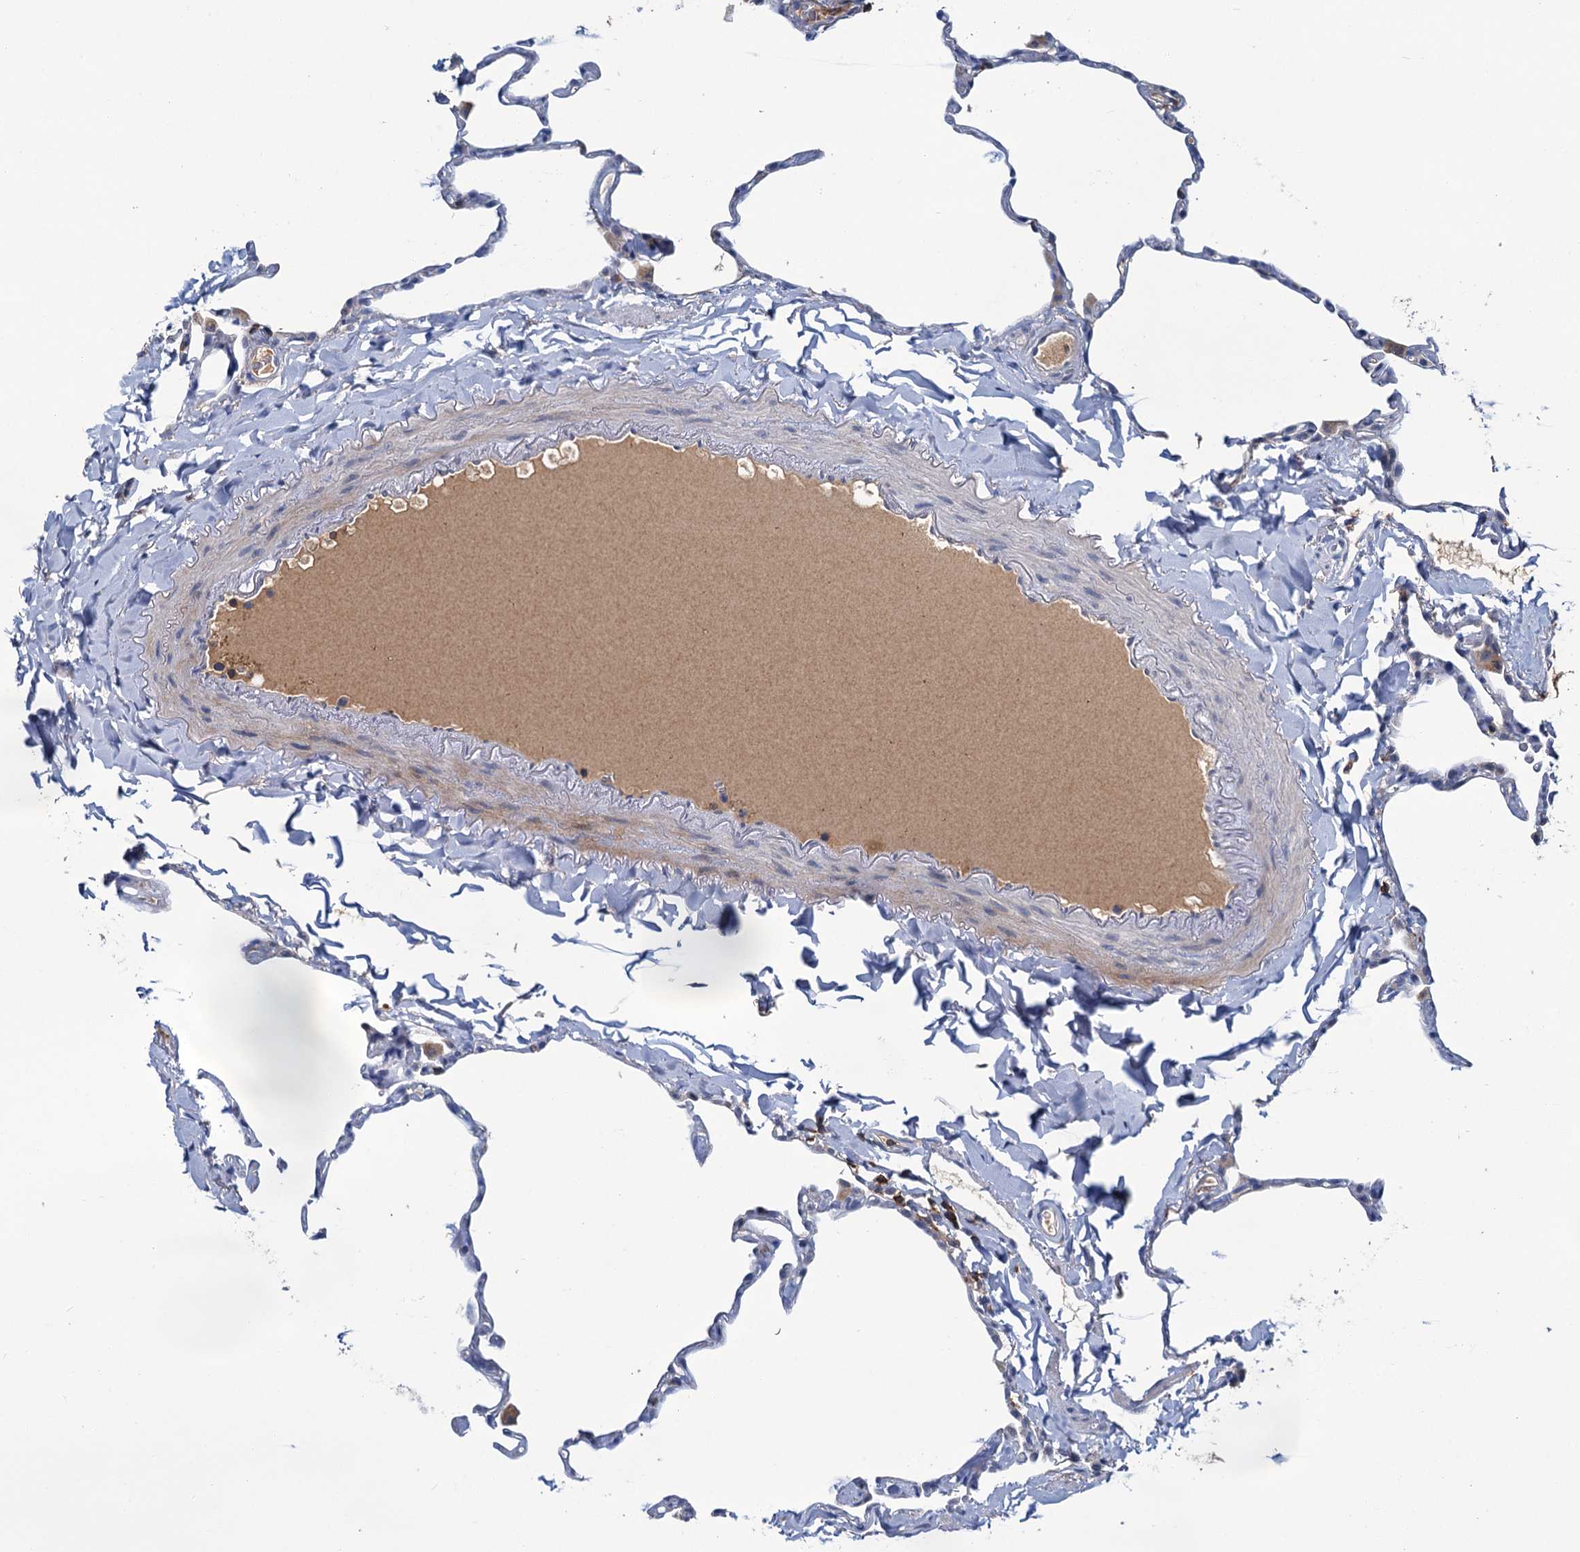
{"staining": {"intensity": "negative", "quantity": "none", "location": "none"}, "tissue": "lung", "cell_type": "Alveolar cells", "image_type": "normal", "snomed": [{"axis": "morphology", "description": "Normal tissue, NOS"}, {"axis": "topography", "description": "Lung"}], "caption": "DAB immunohistochemical staining of benign lung demonstrates no significant positivity in alveolar cells.", "gene": "FGFR2", "patient": {"sex": "male", "age": 65}}